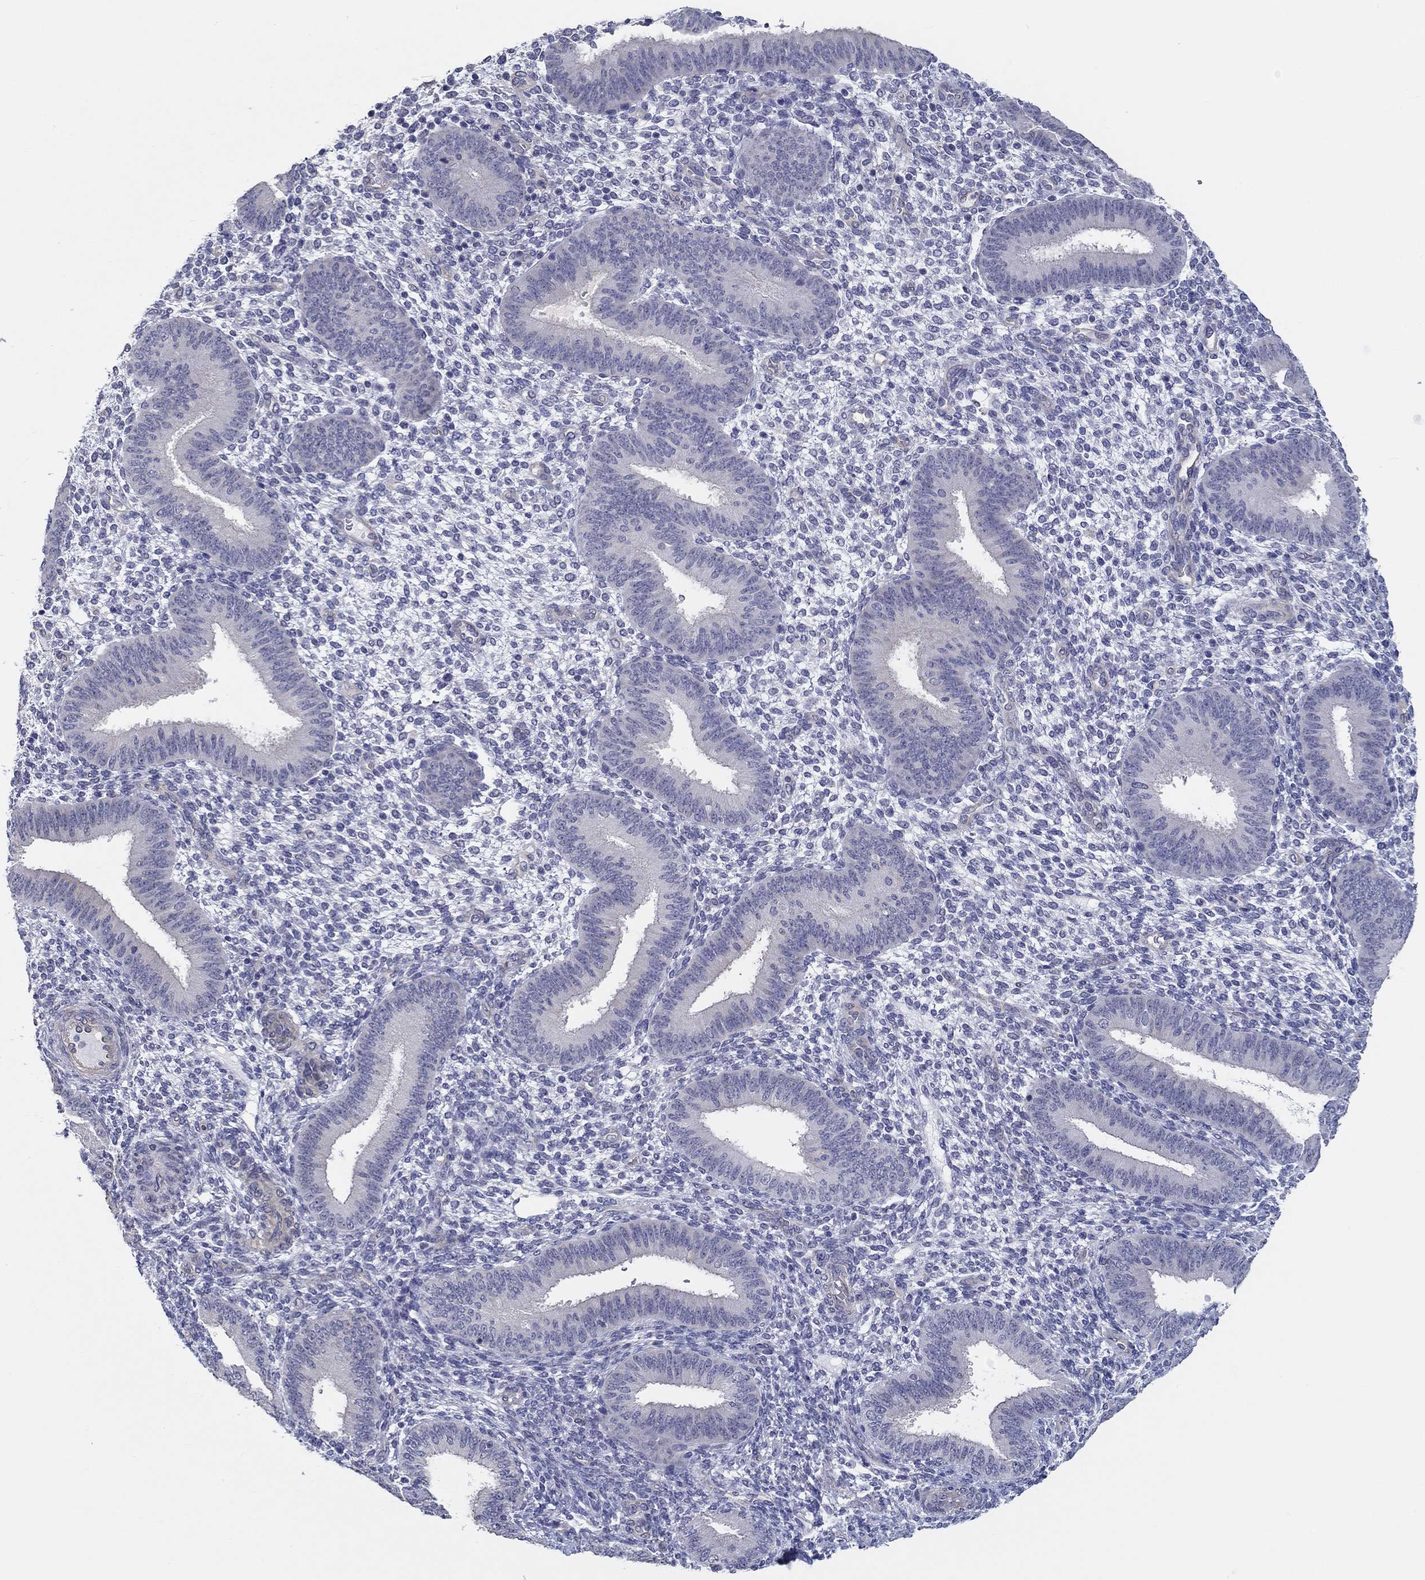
{"staining": {"intensity": "negative", "quantity": "none", "location": "none"}, "tissue": "endometrium", "cell_type": "Cells in endometrial stroma", "image_type": "normal", "snomed": [{"axis": "morphology", "description": "Normal tissue, NOS"}, {"axis": "topography", "description": "Endometrium"}], "caption": "High power microscopy histopathology image of an immunohistochemistry (IHC) image of benign endometrium, revealing no significant positivity in cells in endometrial stroma.", "gene": "CRYGD", "patient": {"sex": "female", "age": 39}}